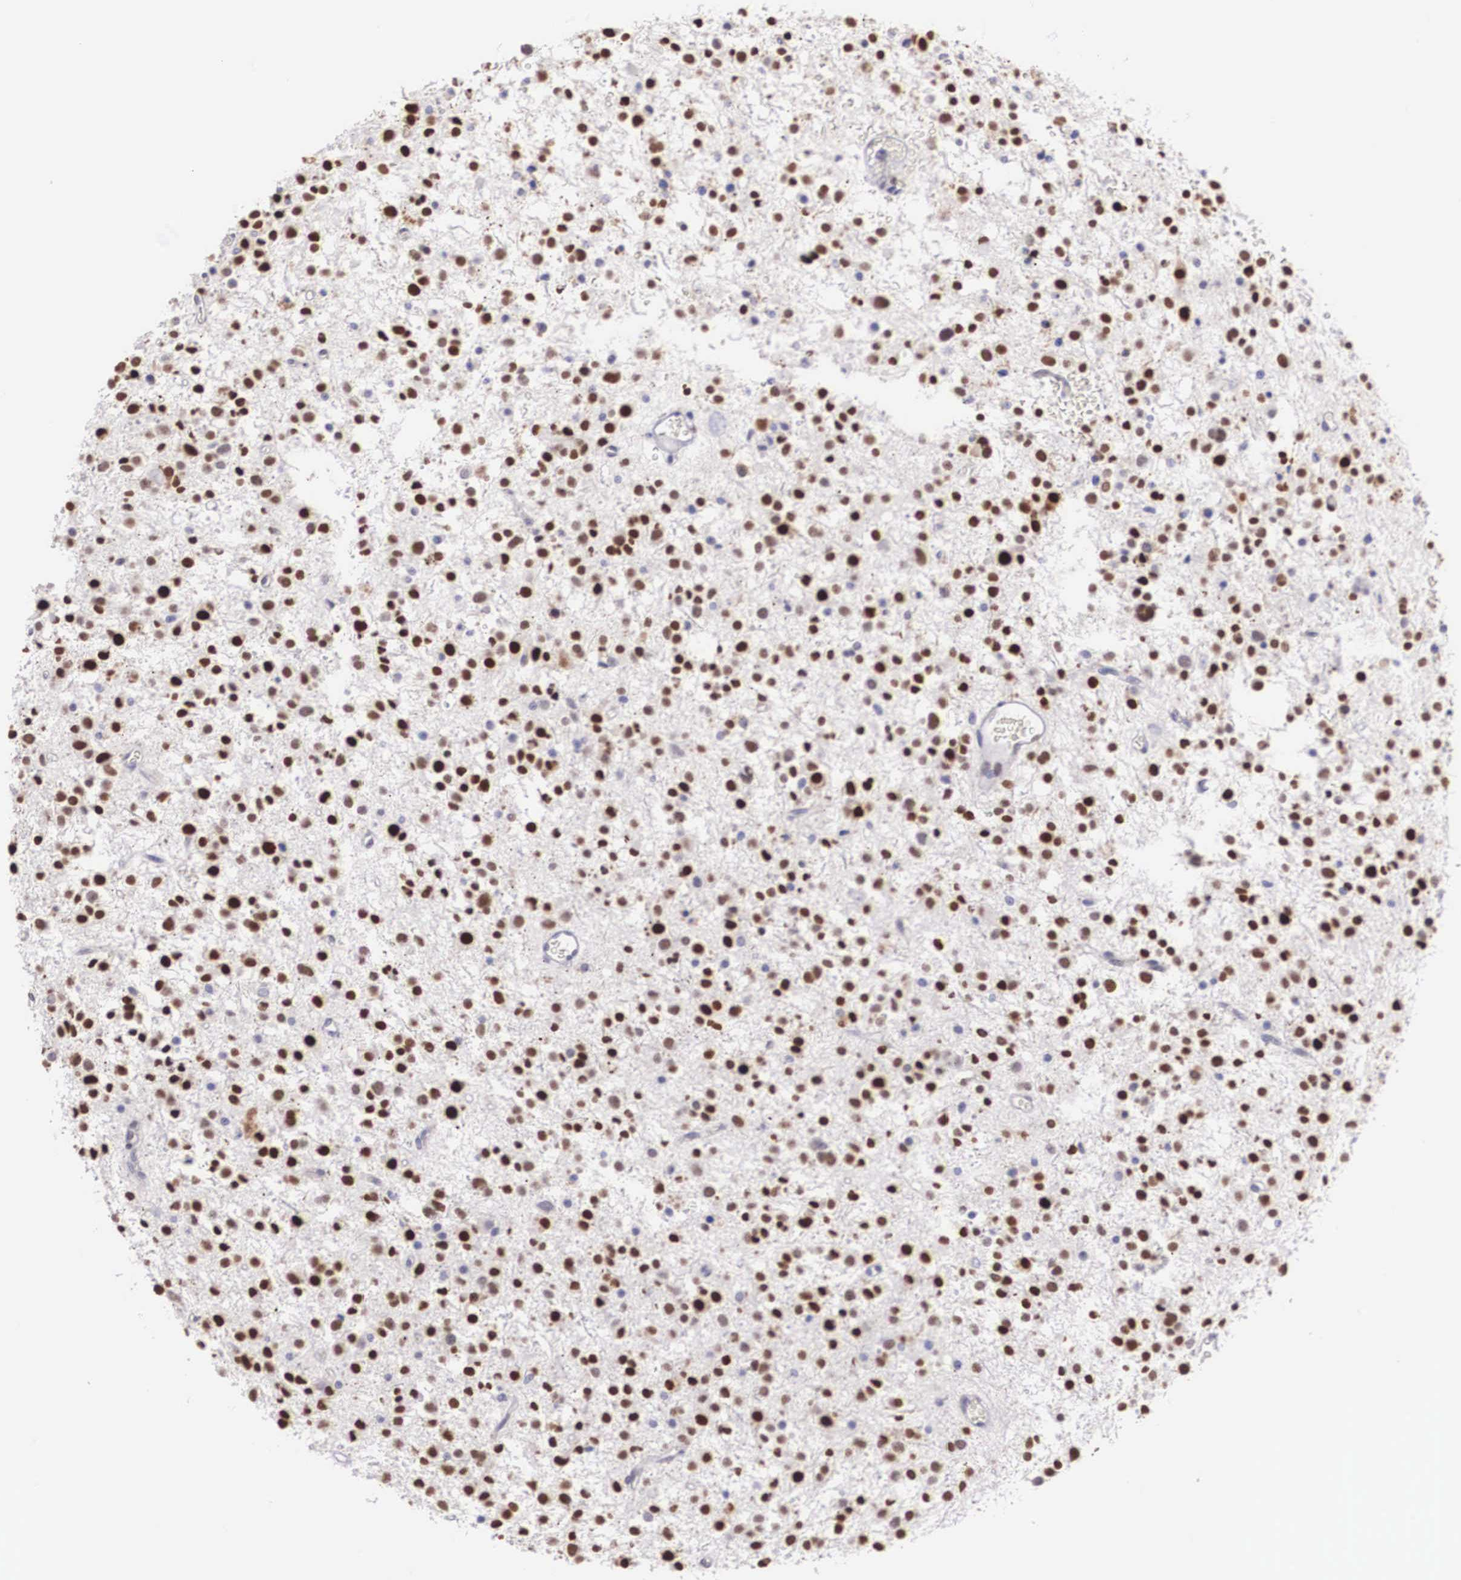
{"staining": {"intensity": "moderate", "quantity": "25%-75%", "location": "nuclear"}, "tissue": "glioma", "cell_type": "Tumor cells", "image_type": "cancer", "snomed": [{"axis": "morphology", "description": "Glioma, malignant, Low grade"}, {"axis": "topography", "description": "Brain"}], "caption": "This micrograph exhibits malignant glioma (low-grade) stained with immunohistochemistry to label a protein in brown. The nuclear of tumor cells show moderate positivity for the protein. Nuclei are counter-stained blue.", "gene": "HMGN5", "patient": {"sex": "female", "age": 36}}